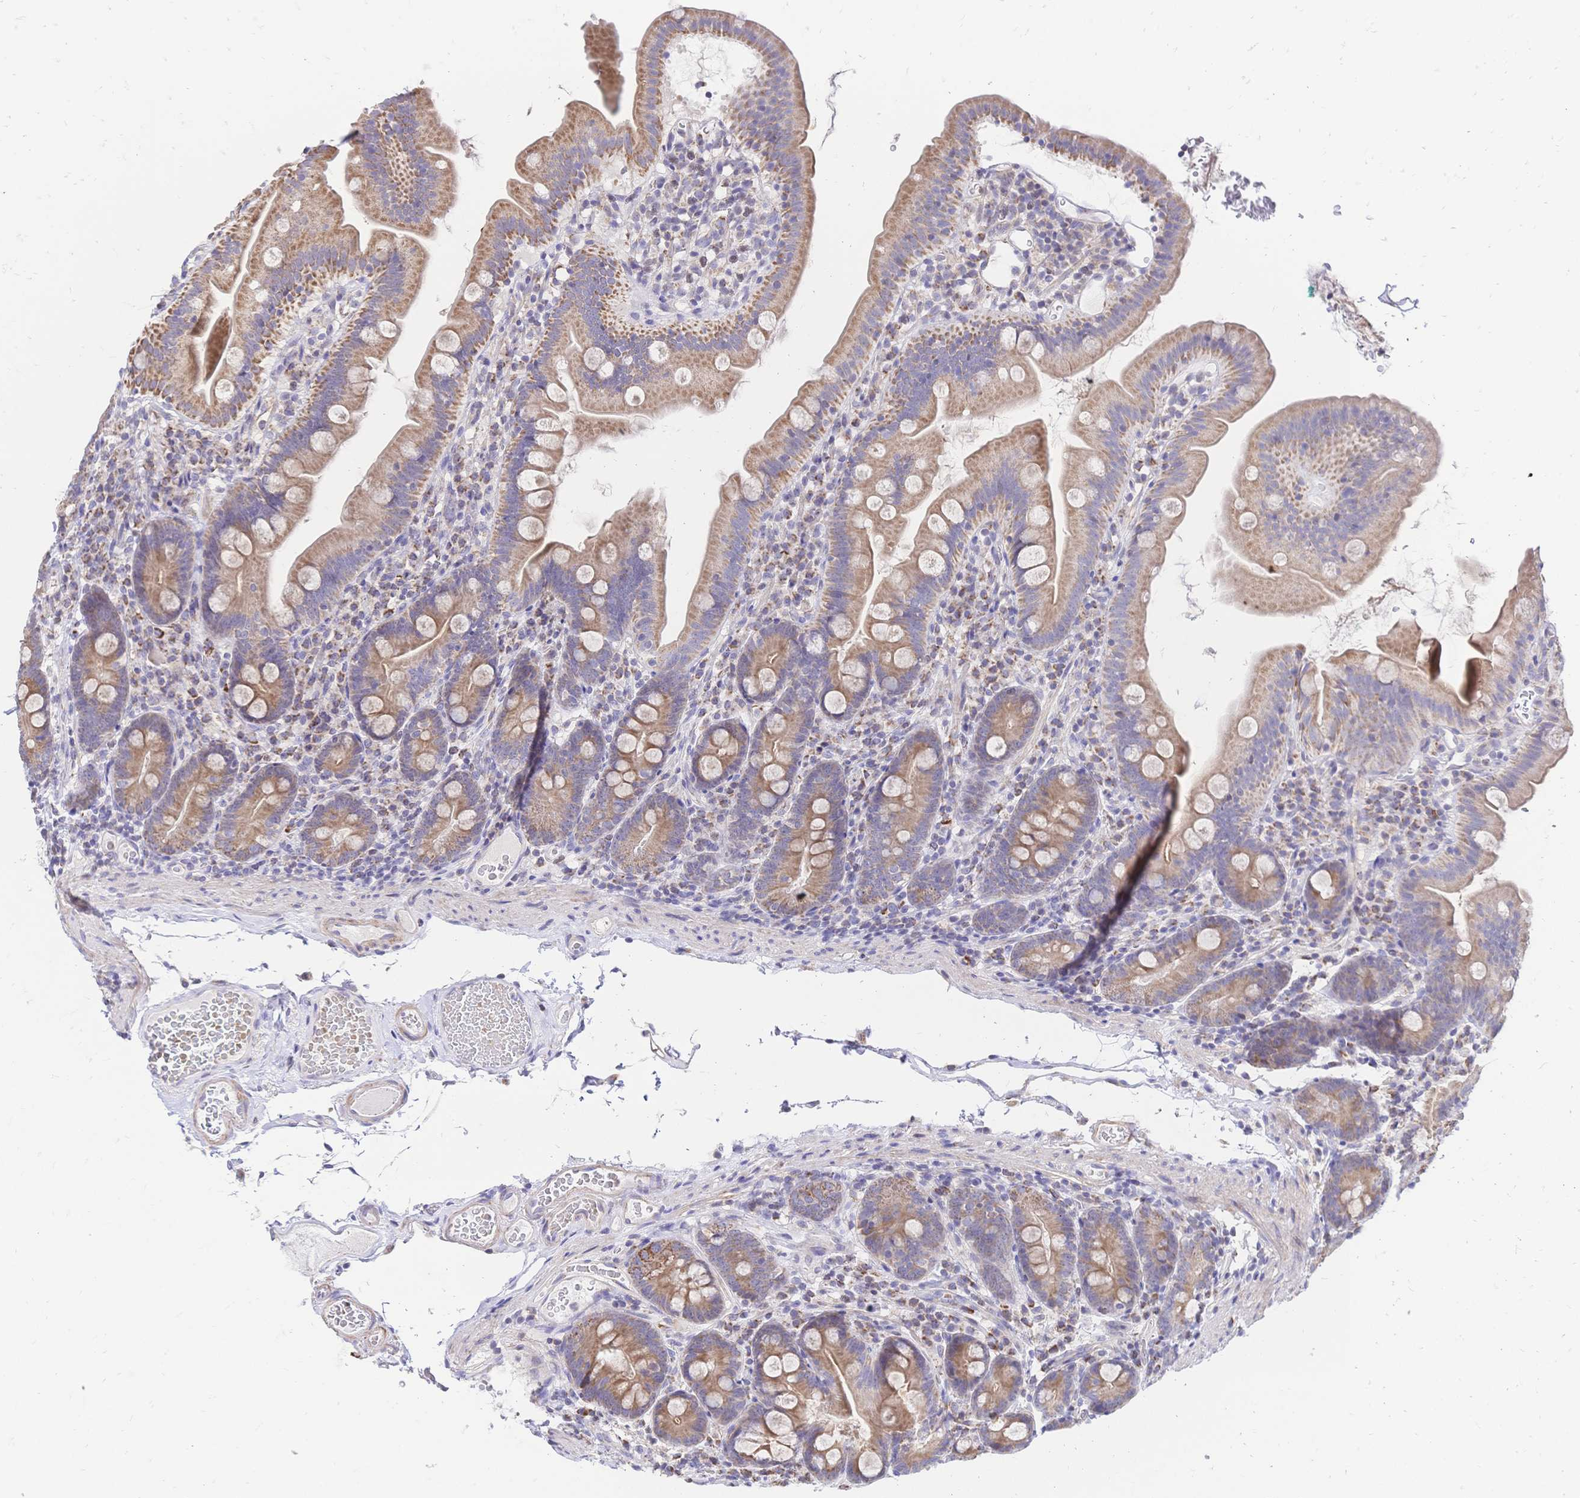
{"staining": {"intensity": "moderate", "quantity": ">75%", "location": "cytoplasmic/membranous"}, "tissue": "duodenum", "cell_type": "Glandular cells", "image_type": "normal", "snomed": [{"axis": "morphology", "description": "Normal tissue, NOS"}, {"axis": "topography", "description": "Duodenum"}], "caption": "The photomicrograph reveals staining of normal duodenum, revealing moderate cytoplasmic/membranous protein positivity (brown color) within glandular cells. (brown staining indicates protein expression, while blue staining denotes nuclei).", "gene": "CLEC18A", "patient": {"sex": "female", "age": 67}}